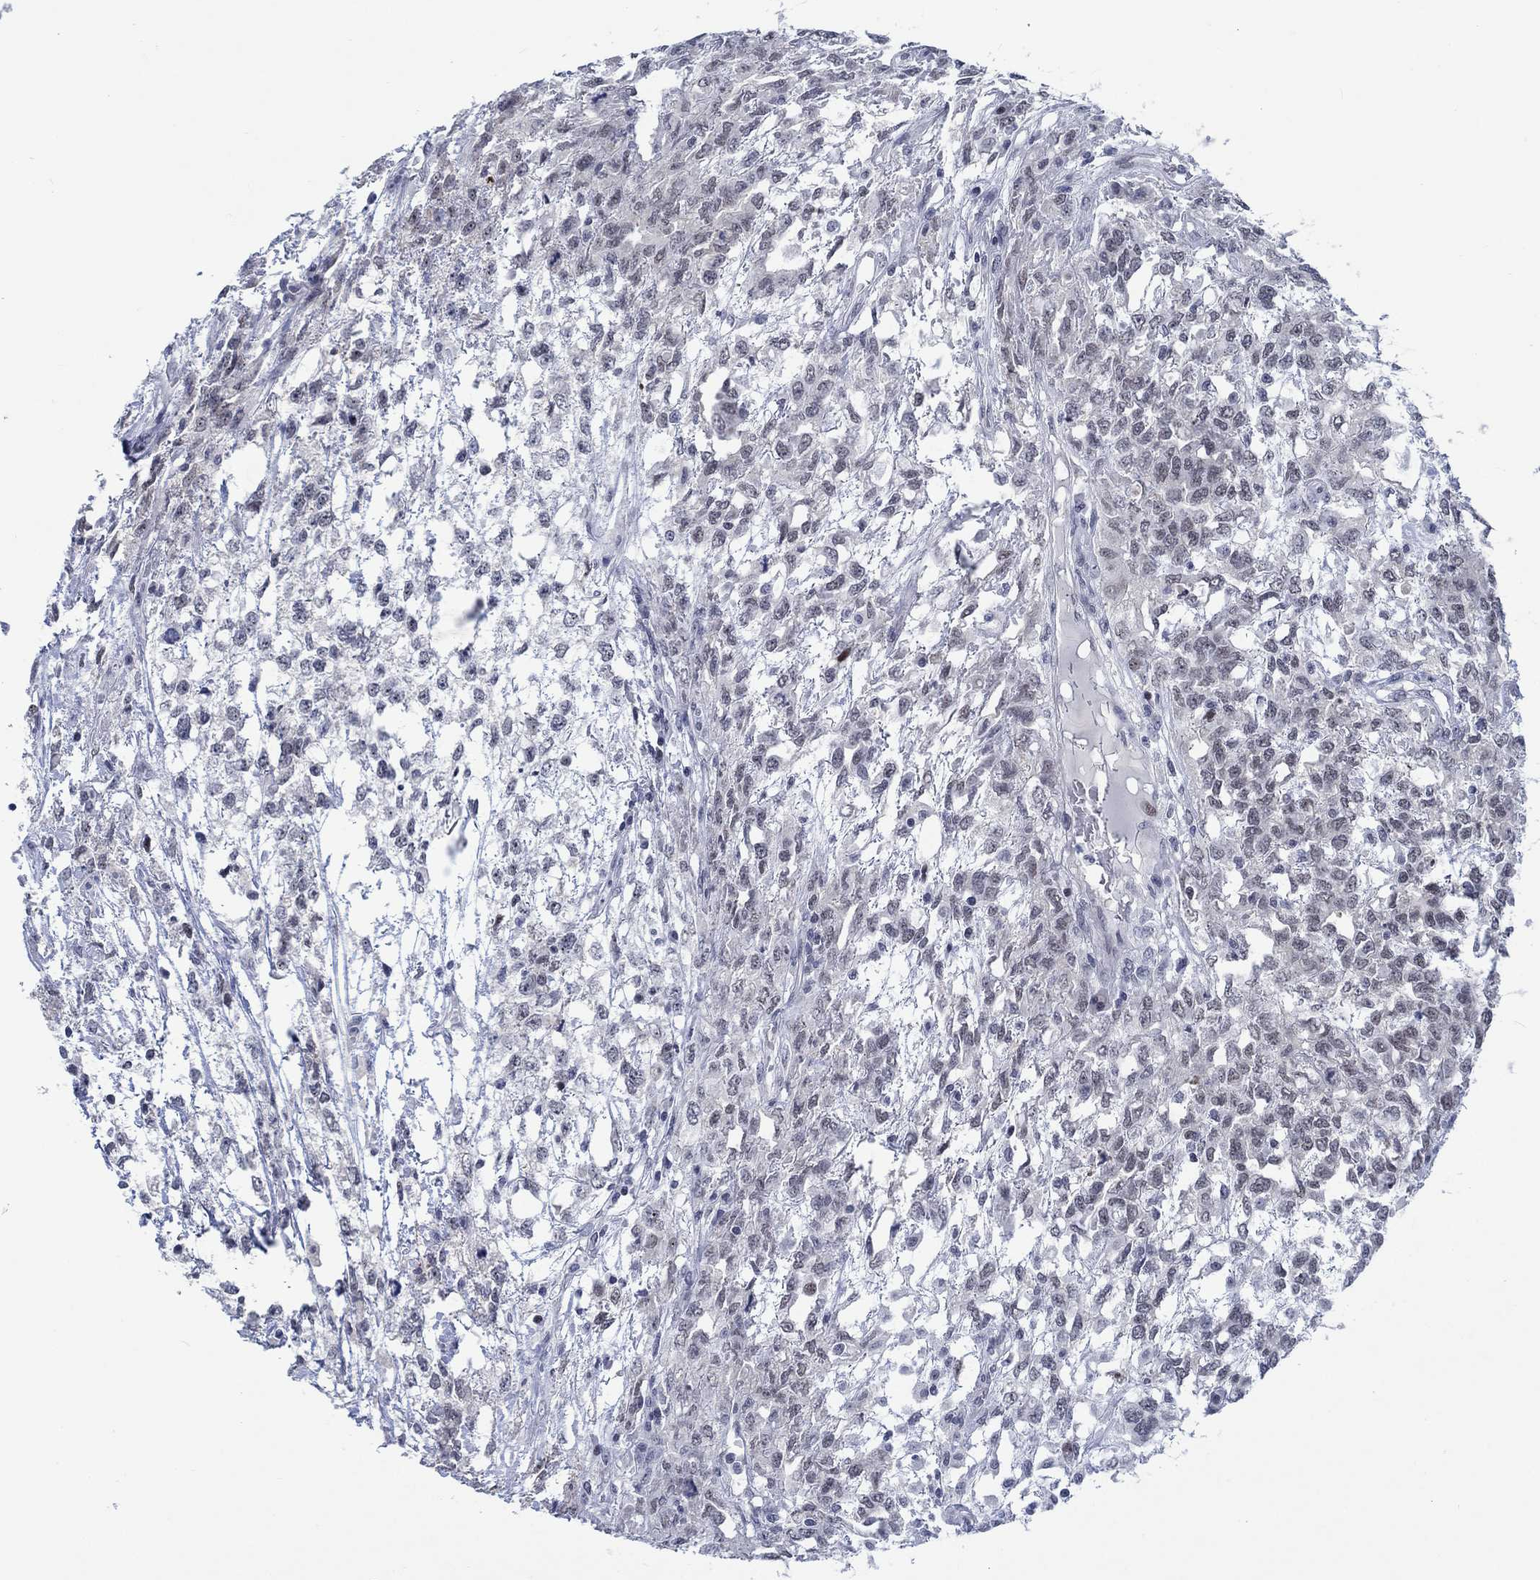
{"staining": {"intensity": "negative", "quantity": "none", "location": "none"}, "tissue": "testis cancer", "cell_type": "Tumor cells", "image_type": "cancer", "snomed": [{"axis": "morphology", "description": "Seminoma, NOS"}, {"axis": "topography", "description": "Testis"}], "caption": "High magnification brightfield microscopy of testis cancer stained with DAB (3,3'-diaminobenzidine) (brown) and counterstained with hematoxylin (blue): tumor cells show no significant positivity. The staining was performed using DAB (3,3'-diaminobenzidine) to visualize the protein expression in brown, while the nuclei were stained in blue with hematoxylin (Magnification: 20x).", "gene": "NEU3", "patient": {"sex": "male", "age": 52}}